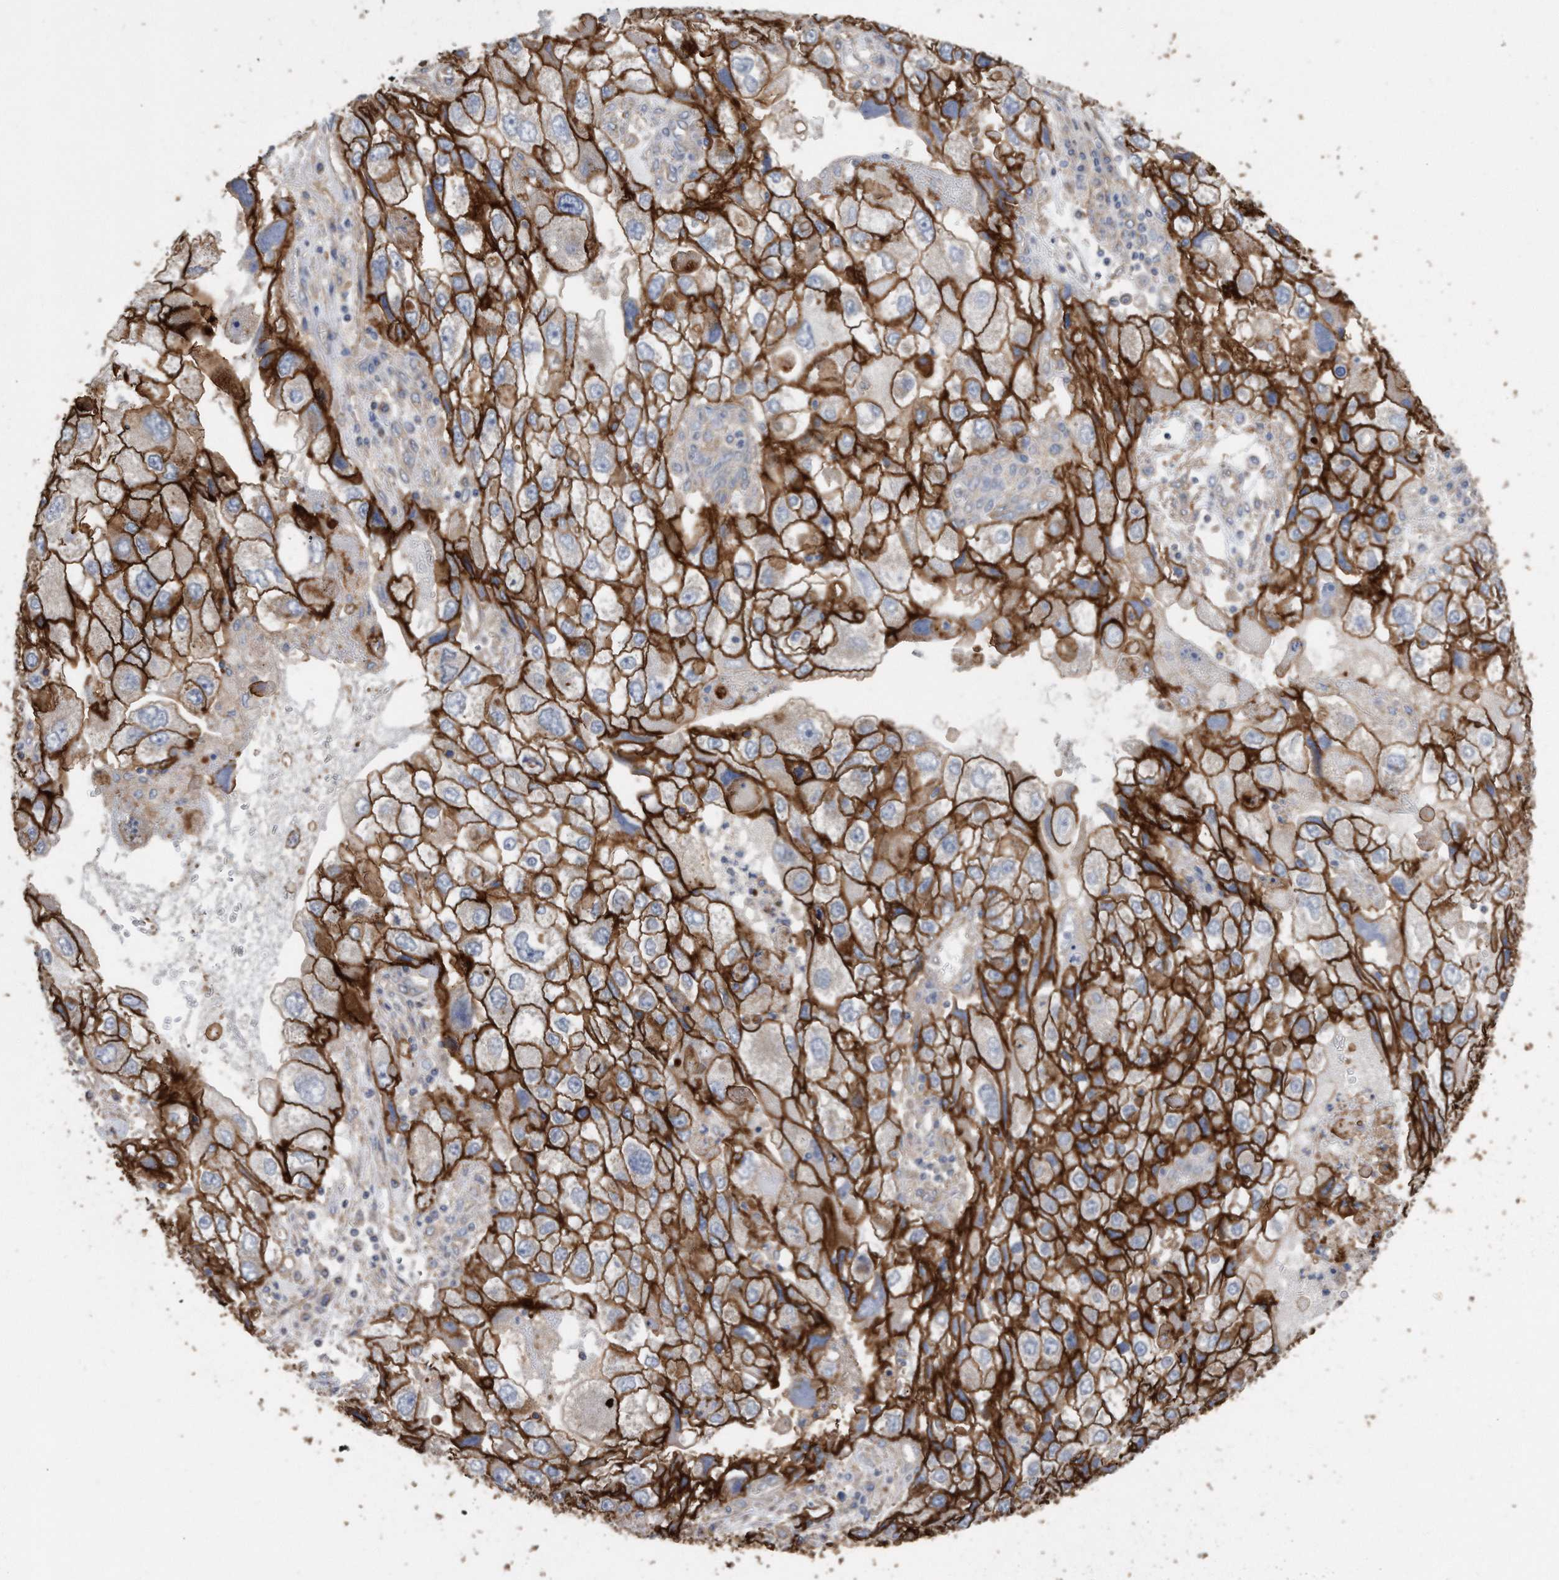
{"staining": {"intensity": "strong", "quantity": ">75%", "location": "cytoplasmic/membranous"}, "tissue": "endometrial cancer", "cell_type": "Tumor cells", "image_type": "cancer", "snomed": [{"axis": "morphology", "description": "Adenocarcinoma, NOS"}, {"axis": "topography", "description": "Endometrium"}], "caption": "Immunohistochemistry (IHC) of human endometrial cancer (adenocarcinoma) exhibits high levels of strong cytoplasmic/membranous positivity in about >75% of tumor cells. (brown staining indicates protein expression, while blue staining denotes nuclei).", "gene": "CDCP1", "patient": {"sex": "female", "age": 49}}